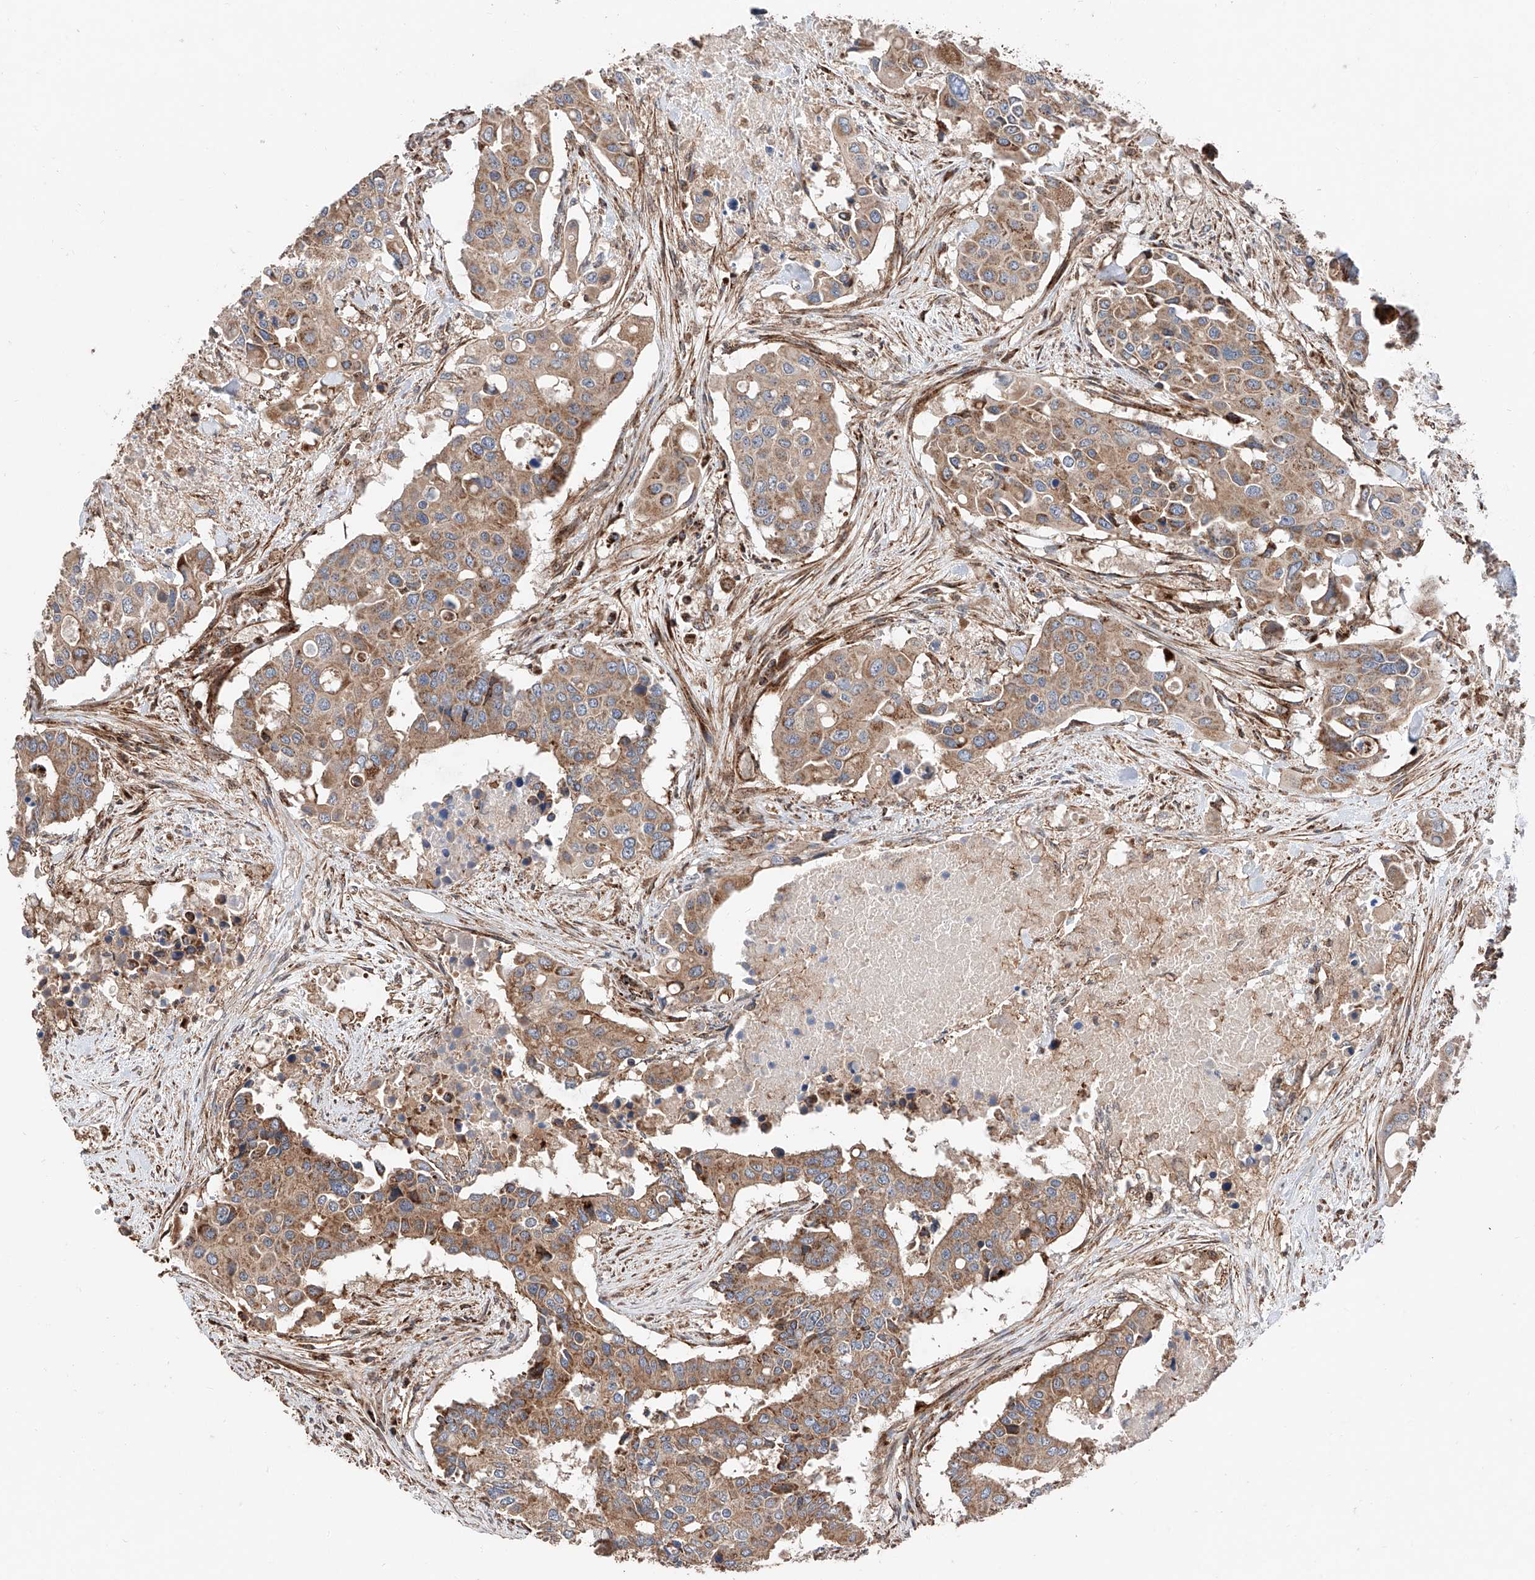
{"staining": {"intensity": "moderate", "quantity": ">75%", "location": "cytoplasmic/membranous"}, "tissue": "colorectal cancer", "cell_type": "Tumor cells", "image_type": "cancer", "snomed": [{"axis": "morphology", "description": "Adenocarcinoma, NOS"}, {"axis": "topography", "description": "Colon"}], "caption": "Protein staining by immunohistochemistry reveals moderate cytoplasmic/membranous positivity in approximately >75% of tumor cells in colorectal adenocarcinoma.", "gene": "PISD", "patient": {"sex": "male", "age": 77}}